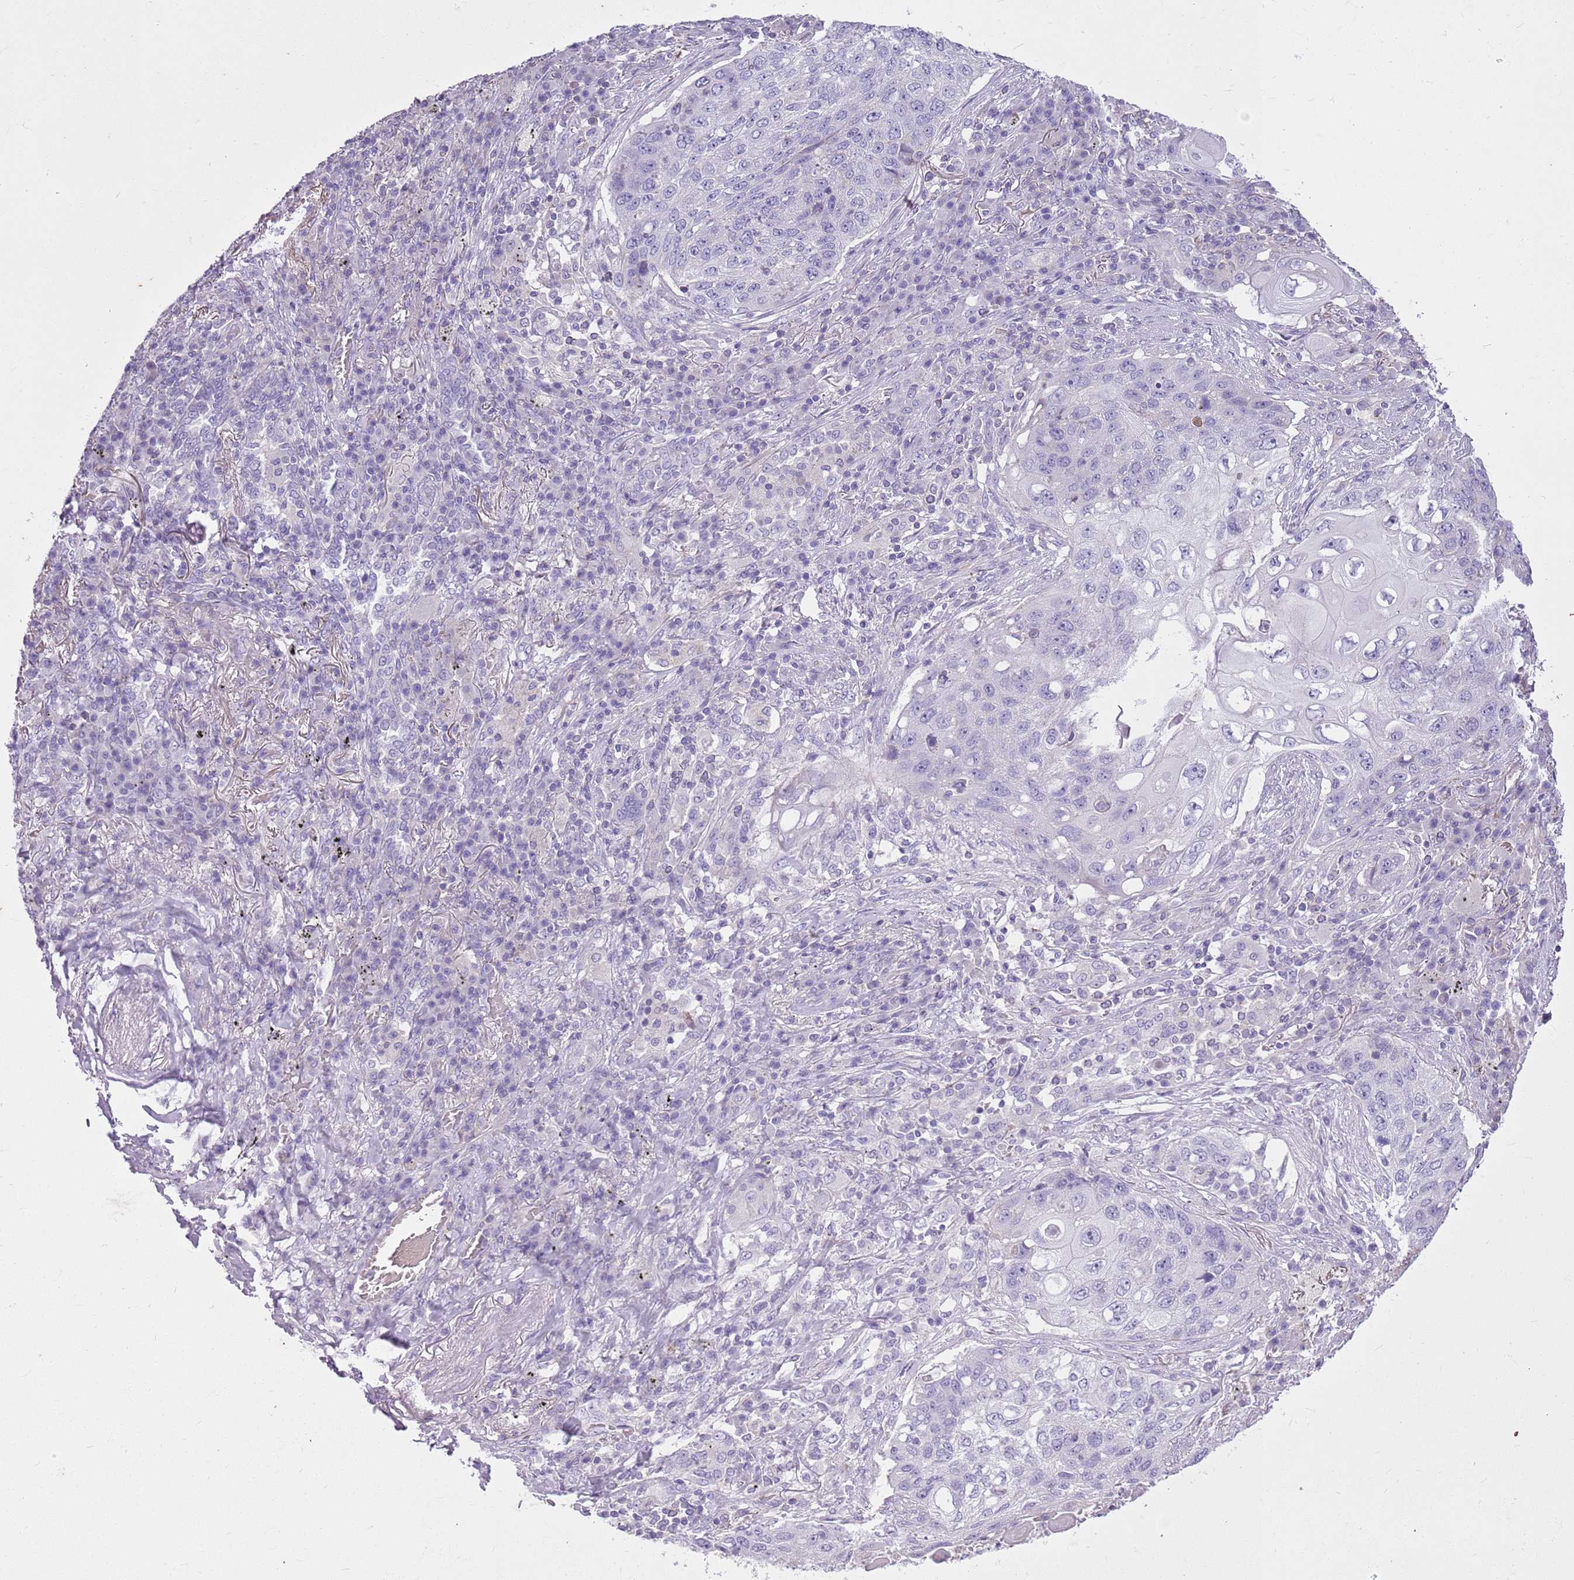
{"staining": {"intensity": "negative", "quantity": "none", "location": "none"}, "tissue": "lung cancer", "cell_type": "Tumor cells", "image_type": "cancer", "snomed": [{"axis": "morphology", "description": "Squamous cell carcinoma, NOS"}, {"axis": "topography", "description": "Lung"}], "caption": "Immunohistochemistry of human squamous cell carcinoma (lung) shows no positivity in tumor cells.", "gene": "CNPPD1", "patient": {"sex": "female", "age": 63}}